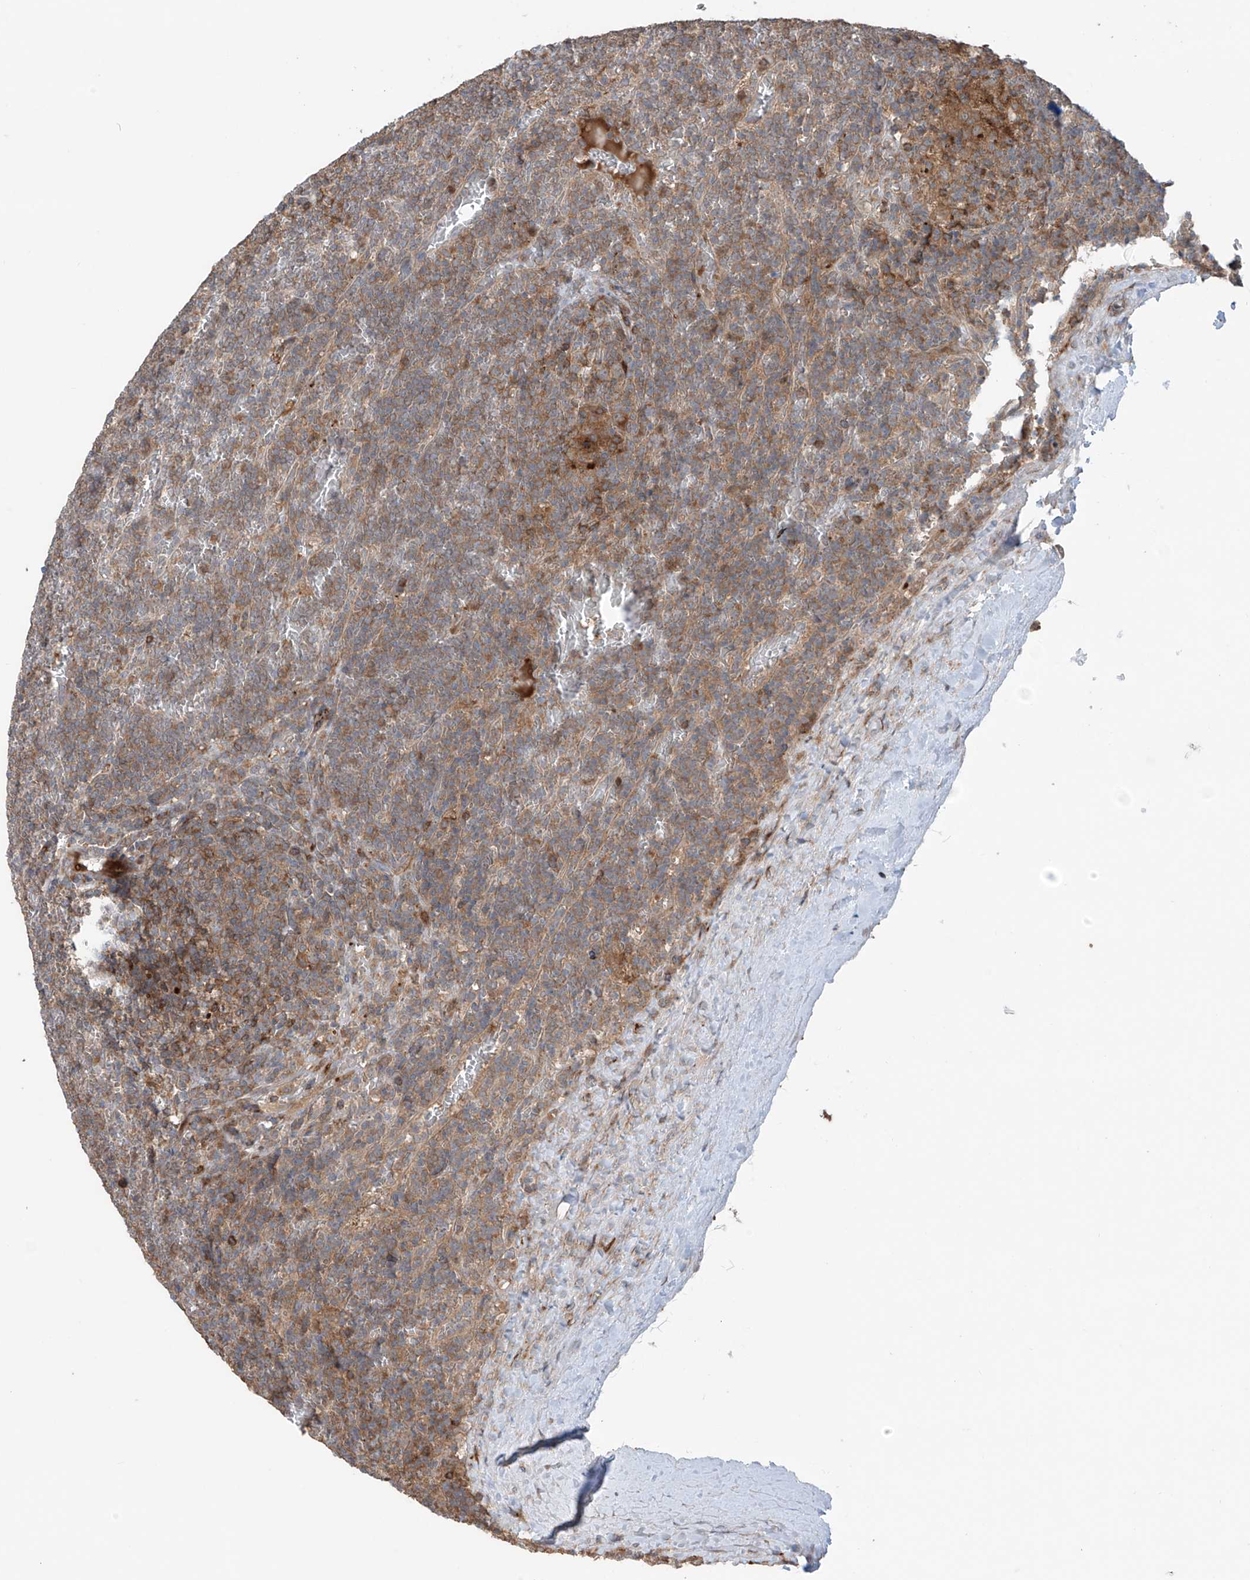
{"staining": {"intensity": "moderate", "quantity": ">75%", "location": "cytoplasmic/membranous"}, "tissue": "lymphoma", "cell_type": "Tumor cells", "image_type": "cancer", "snomed": [{"axis": "morphology", "description": "Malignant lymphoma, non-Hodgkin's type, Low grade"}, {"axis": "topography", "description": "Spleen"}], "caption": "This is an image of immunohistochemistry (IHC) staining of malignant lymphoma, non-Hodgkin's type (low-grade), which shows moderate positivity in the cytoplasmic/membranous of tumor cells.", "gene": "SAMD3", "patient": {"sex": "female", "age": 19}}